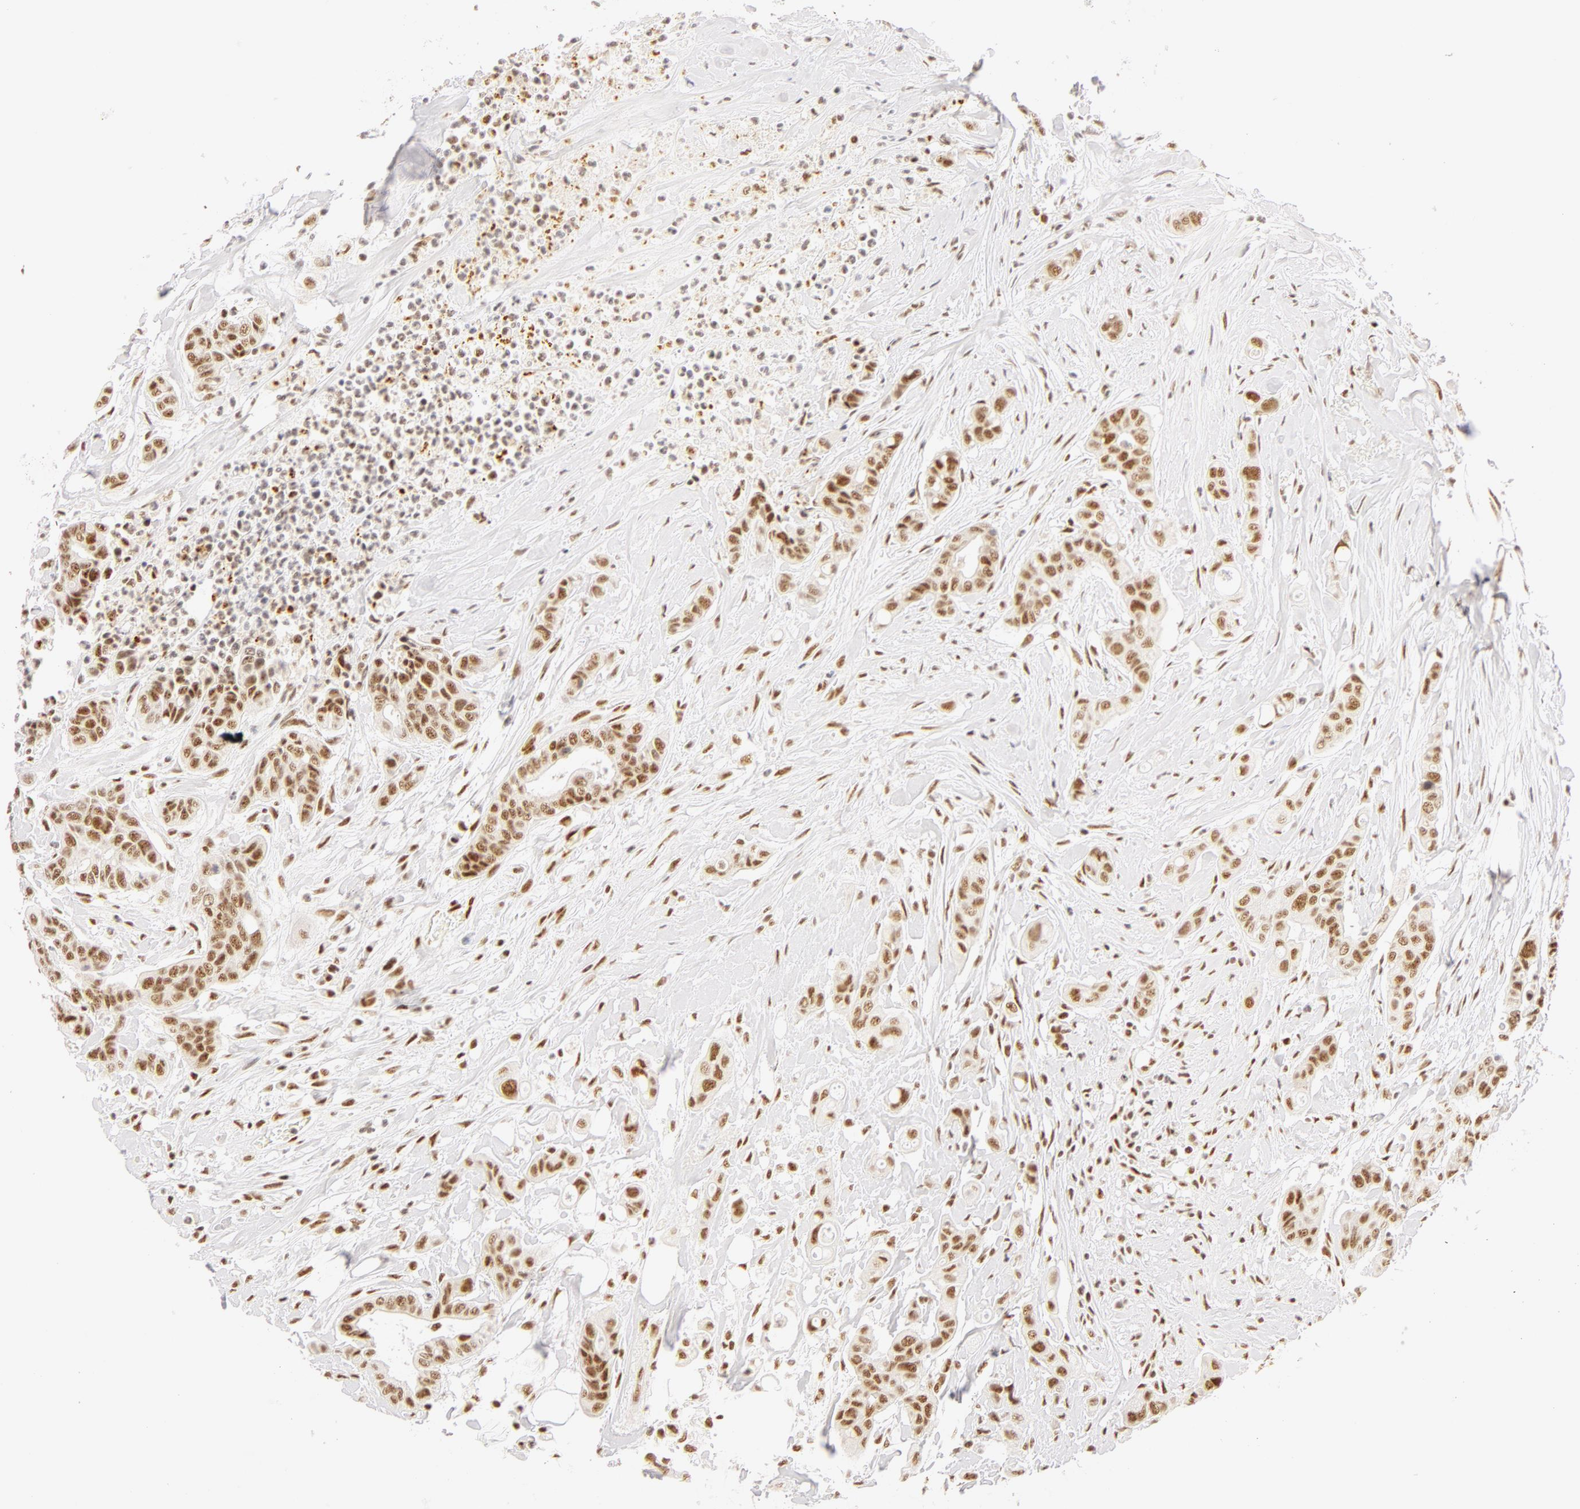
{"staining": {"intensity": "moderate", "quantity": ">75%", "location": "nuclear"}, "tissue": "colorectal cancer", "cell_type": "Tumor cells", "image_type": "cancer", "snomed": [{"axis": "morphology", "description": "Adenocarcinoma, NOS"}, {"axis": "topography", "description": "Colon"}], "caption": "Adenocarcinoma (colorectal) stained with a brown dye displays moderate nuclear positive positivity in approximately >75% of tumor cells.", "gene": "RBM39", "patient": {"sex": "female", "age": 70}}